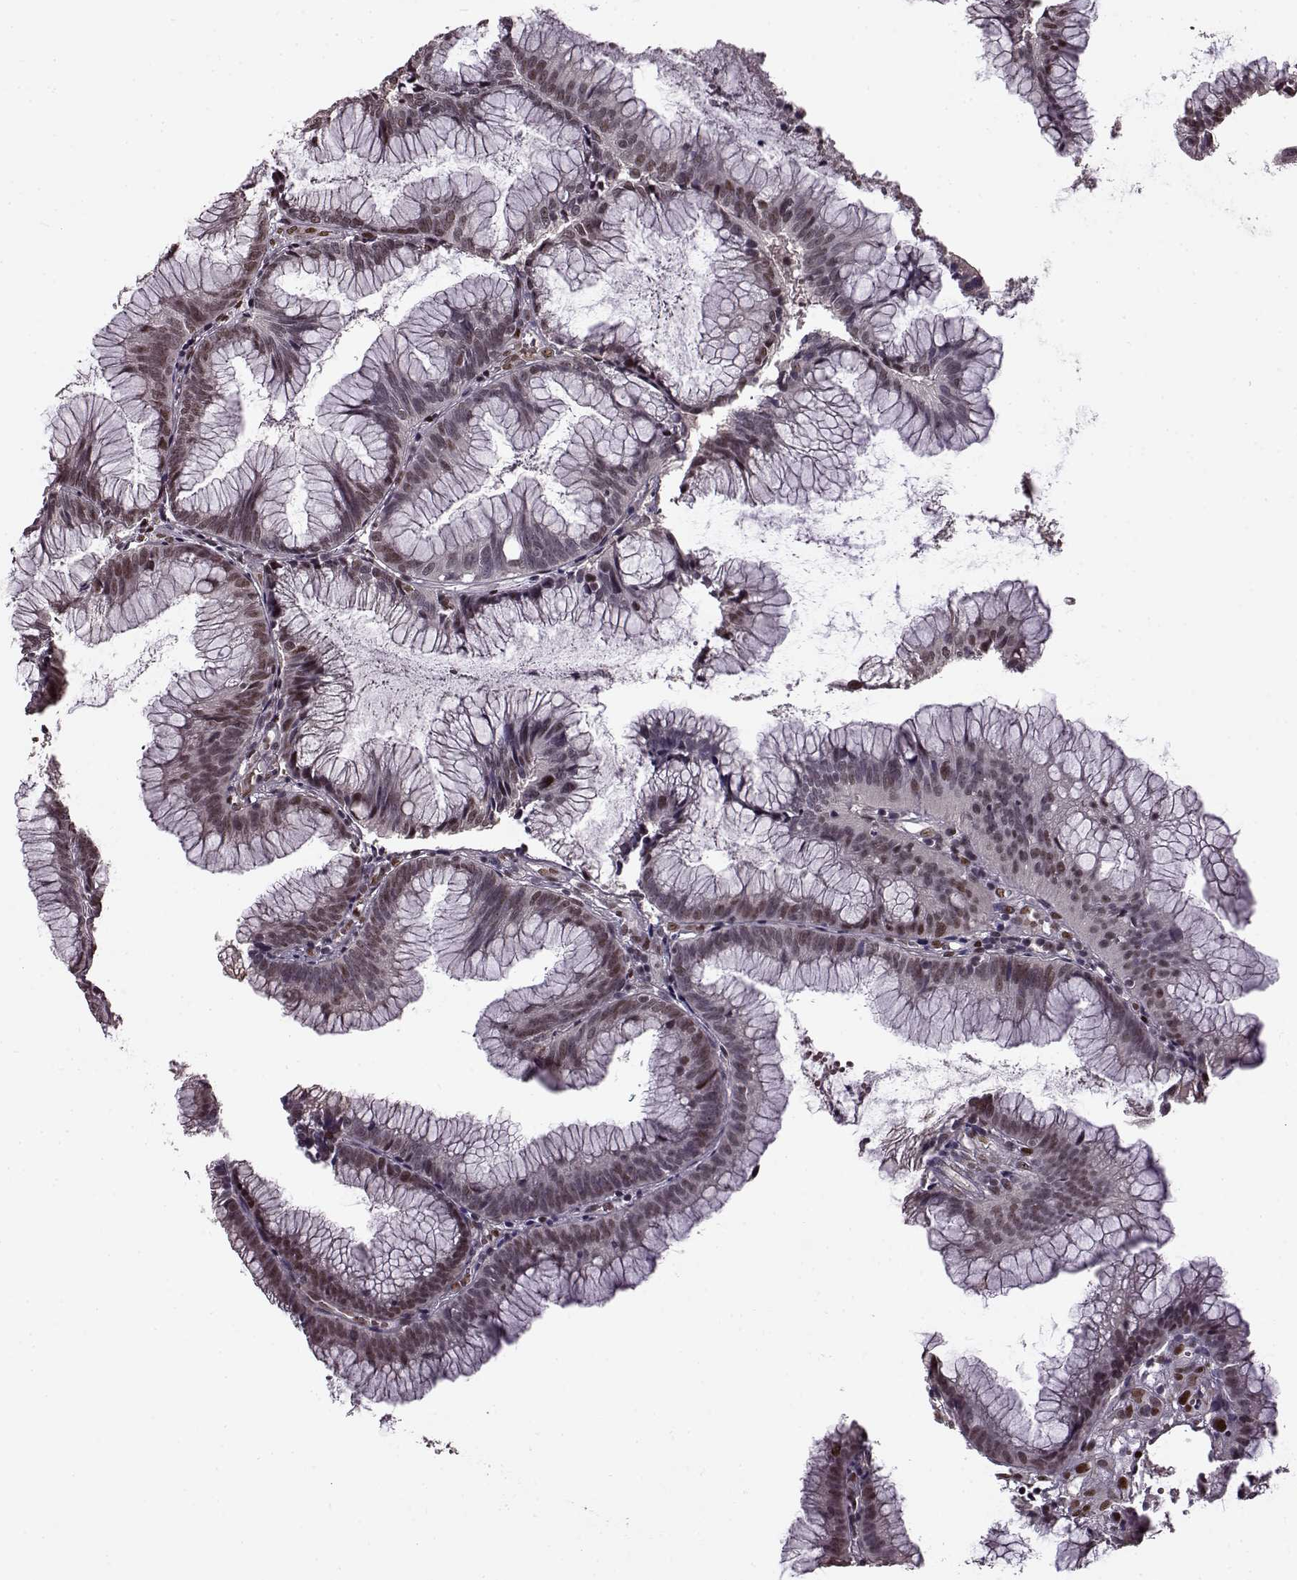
{"staining": {"intensity": "weak", "quantity": ">75%", "location": "nuclear"}, "tissue": "colorectal cancer", "cell_type": "Tumor cells", "image_type": "cancer", "snomed": [{"axis": "morphology", "description": "Adenocarcinoma, NOS"}, {"axis": "topography", "description": "Colon"}], "caption": "Protein expression analysis of adenocarcinoma (colorectal) demonstrates weak nuclear positivity in approximately >75% of tumor cells. The staining is performed using DAB brown chromogen to label protein expression. The nuclei are counter-stained blue using hematoxylin.", "gene": "FTO", "patient": {"sex": "female", "age": 78}}